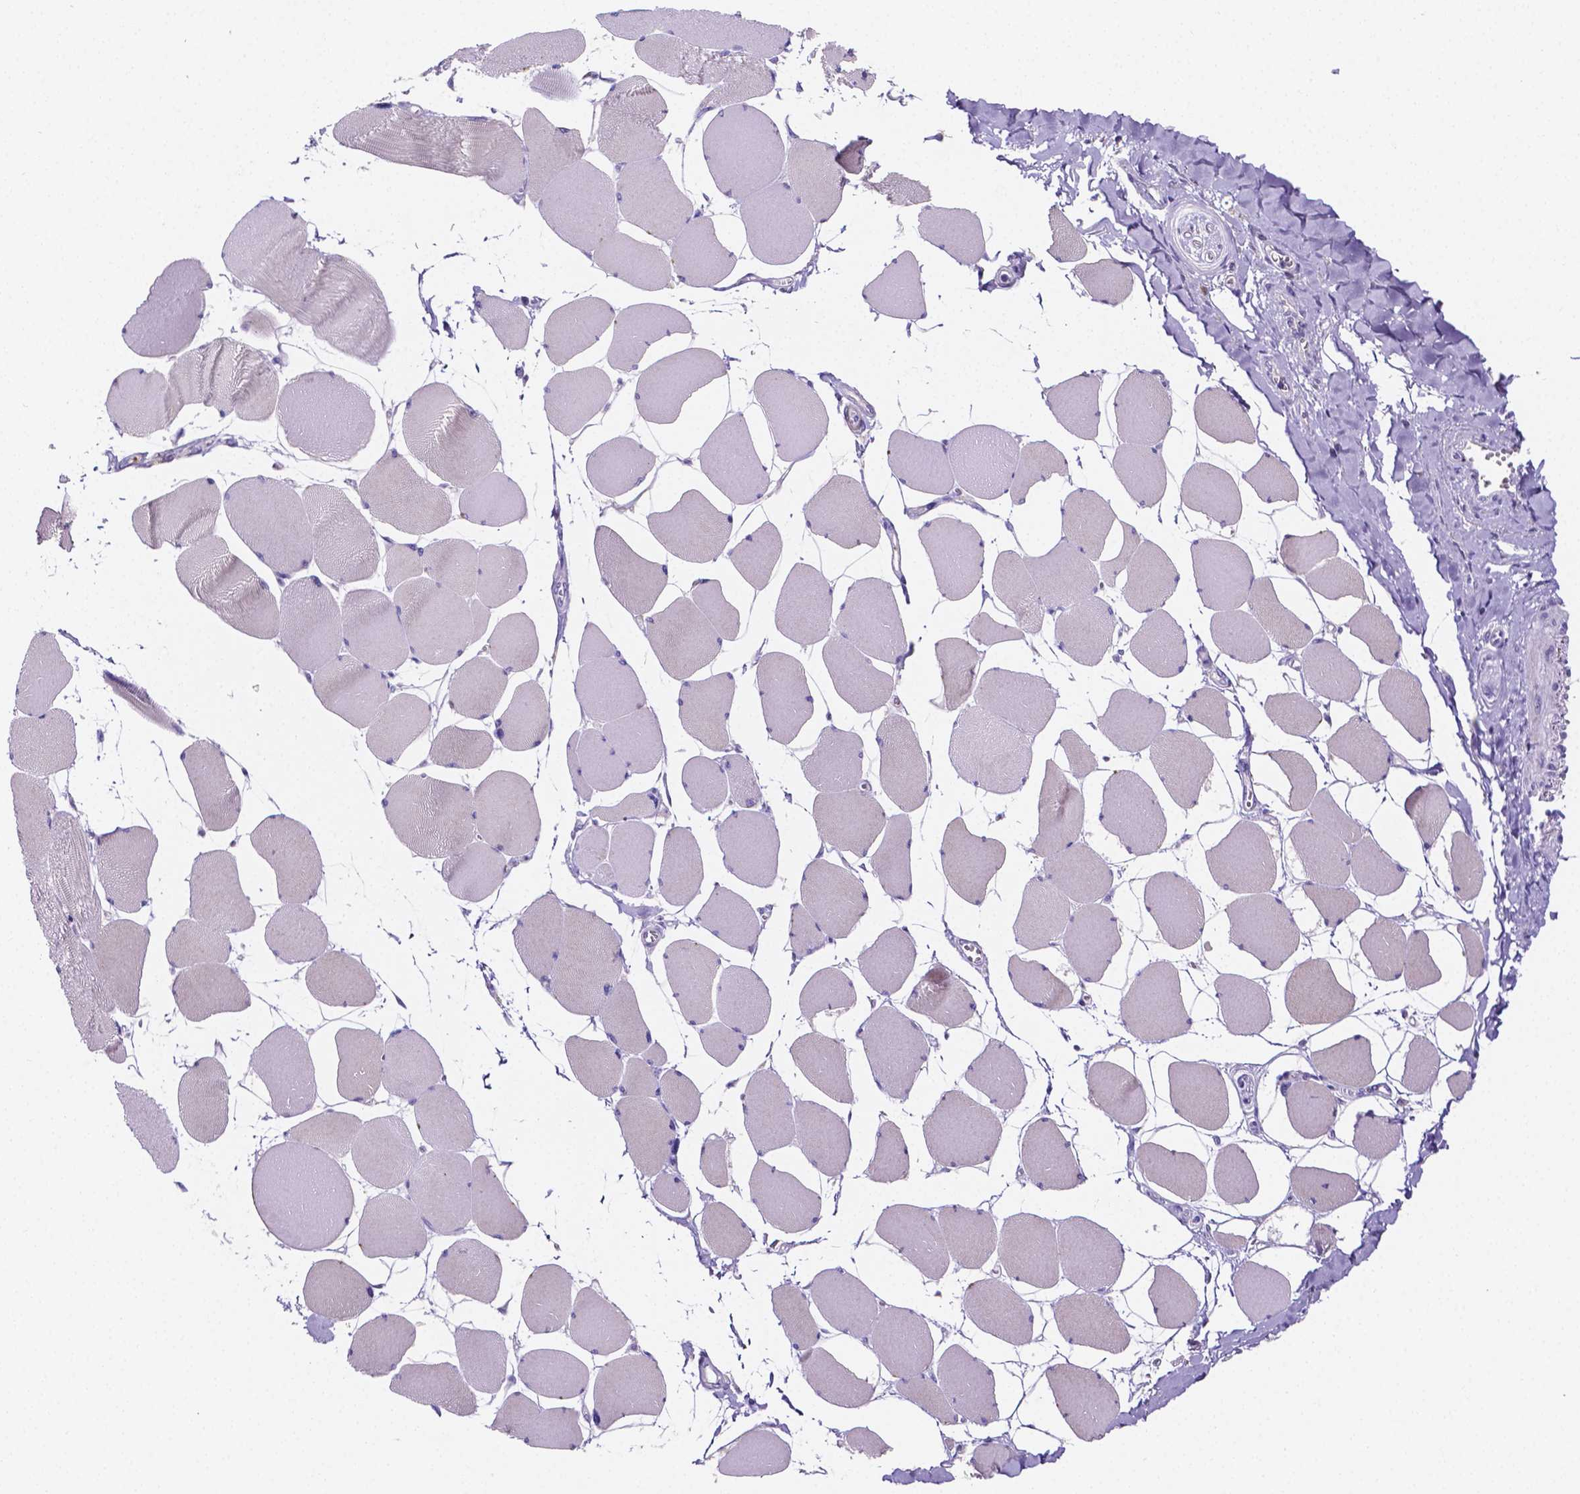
{"staining": {"intensity": "negative", "quantity": "none", "location": "none"}, "tissue": "skeletal muscle", "cell_type": "Myocytes", "image_type": "normal", "snomed": [{"axis": "morphology", "description": "Normal tissue, NOS"}, {"axis": "topography", "description": "Skeletal muscle"}], "caption": "IHC photomicrograph of normal skeletal muscle: human skeletal muscle stained with DAB (3,3'-diaminobenzidine) displays no significant protein staining in myocytes. (Brightfield microscopy of DAB IHC at high magnification).", "gene": "NRGN", "patient": {"sex": "female", "age": 75}}